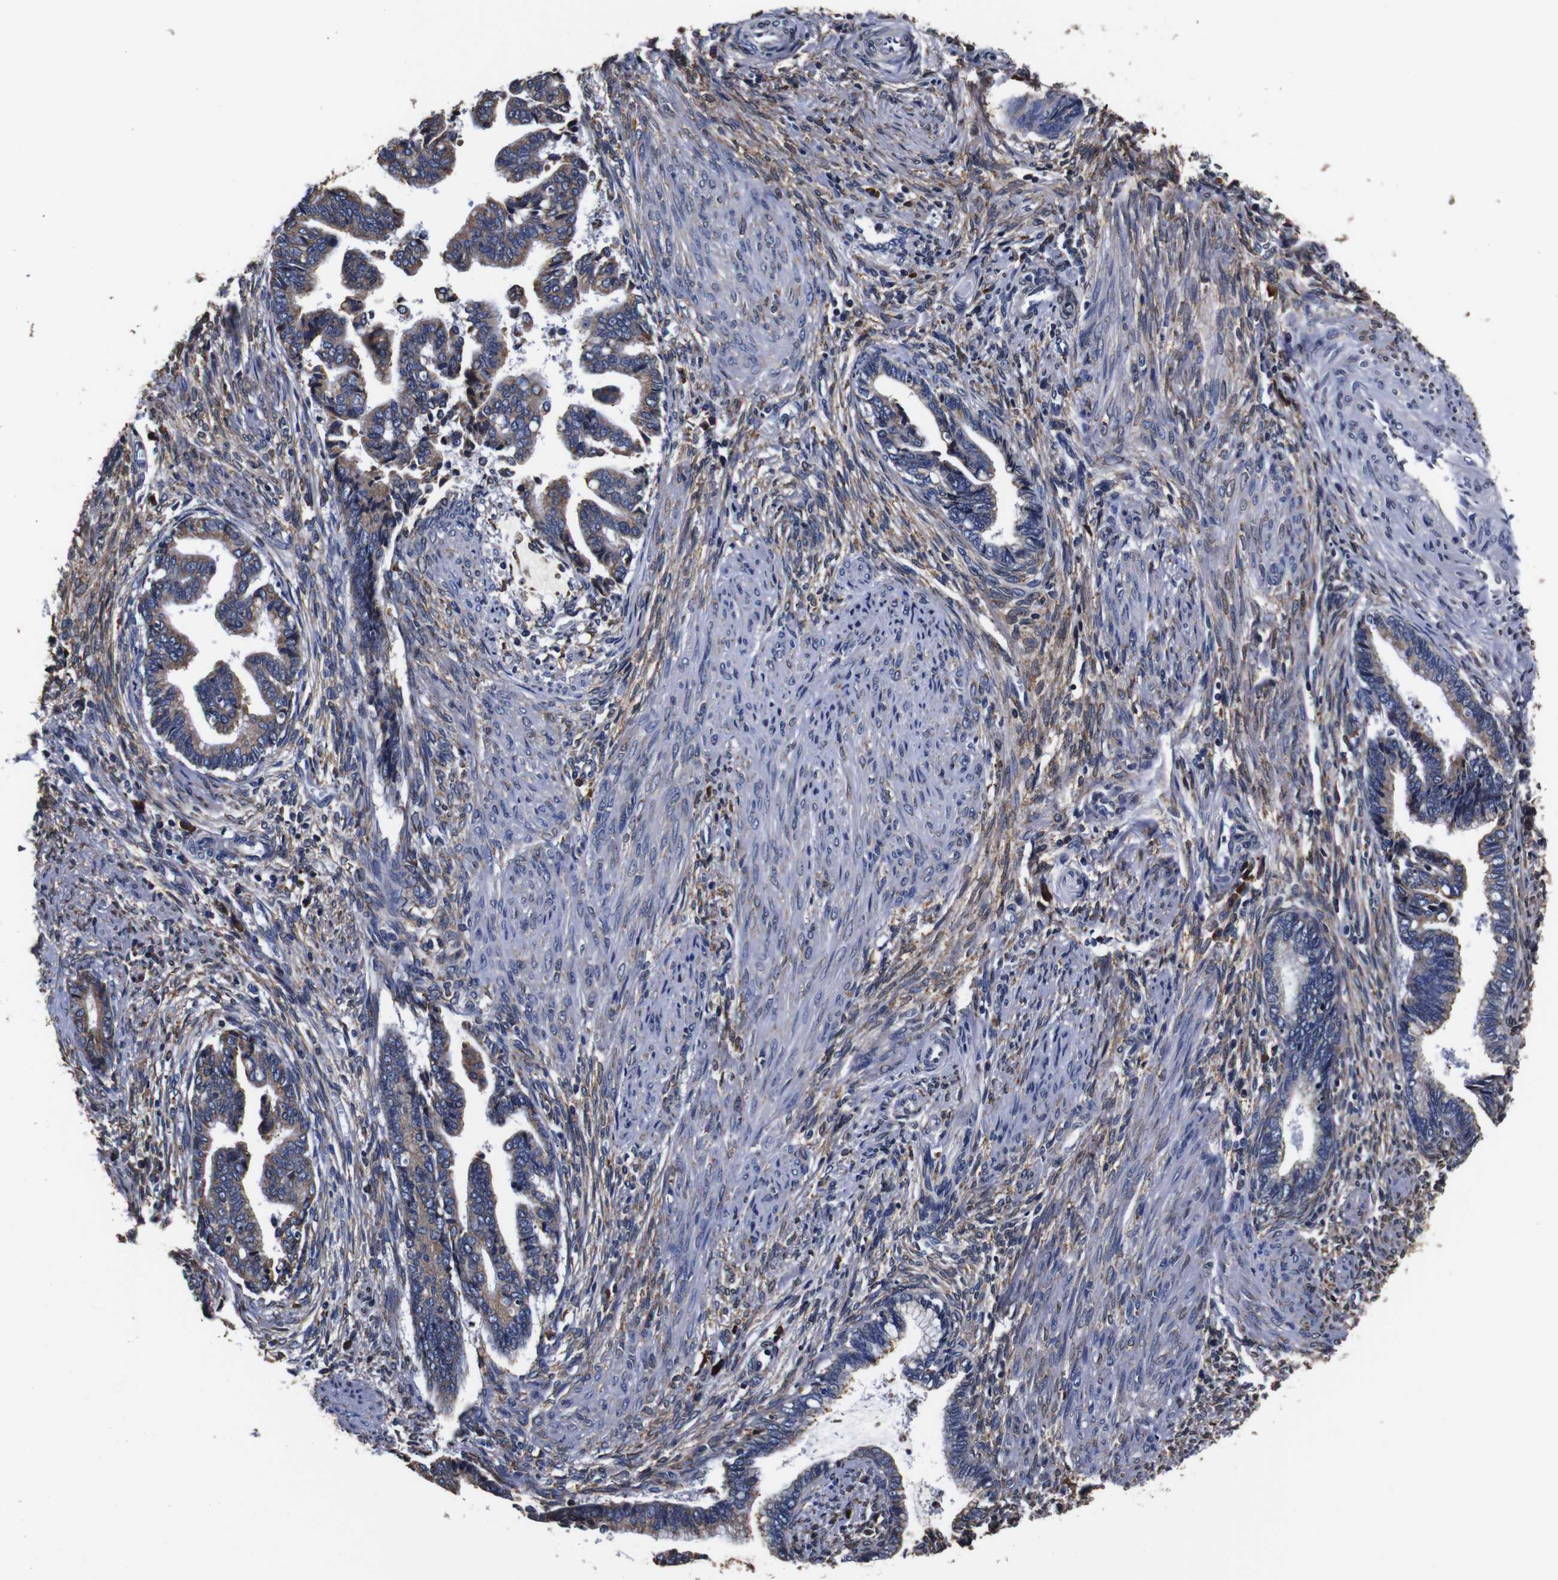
{"staining": {"intensity": "moderate", "quantity": "25%-75%", "location": "cytoplasmic/membranous"}, "tissue": "cervical cancer", "cell_type": "Tumor cells", "image_type": "cancer", "snomed": [{"axis": "morphology", "description": "Adenocarcinoma, NOS"}, {"axis": "topography", "description": "Cervix"}], "caption": "An immunohistochemistry micrograph of neoplastic tissue is shown. Protein staining in brown highlights moderate cytoplasmic/membranous positivity in cervical cancer within tumor cells.", "gene": "PPIB", "patient": {"sex": "female", "age": 44}}